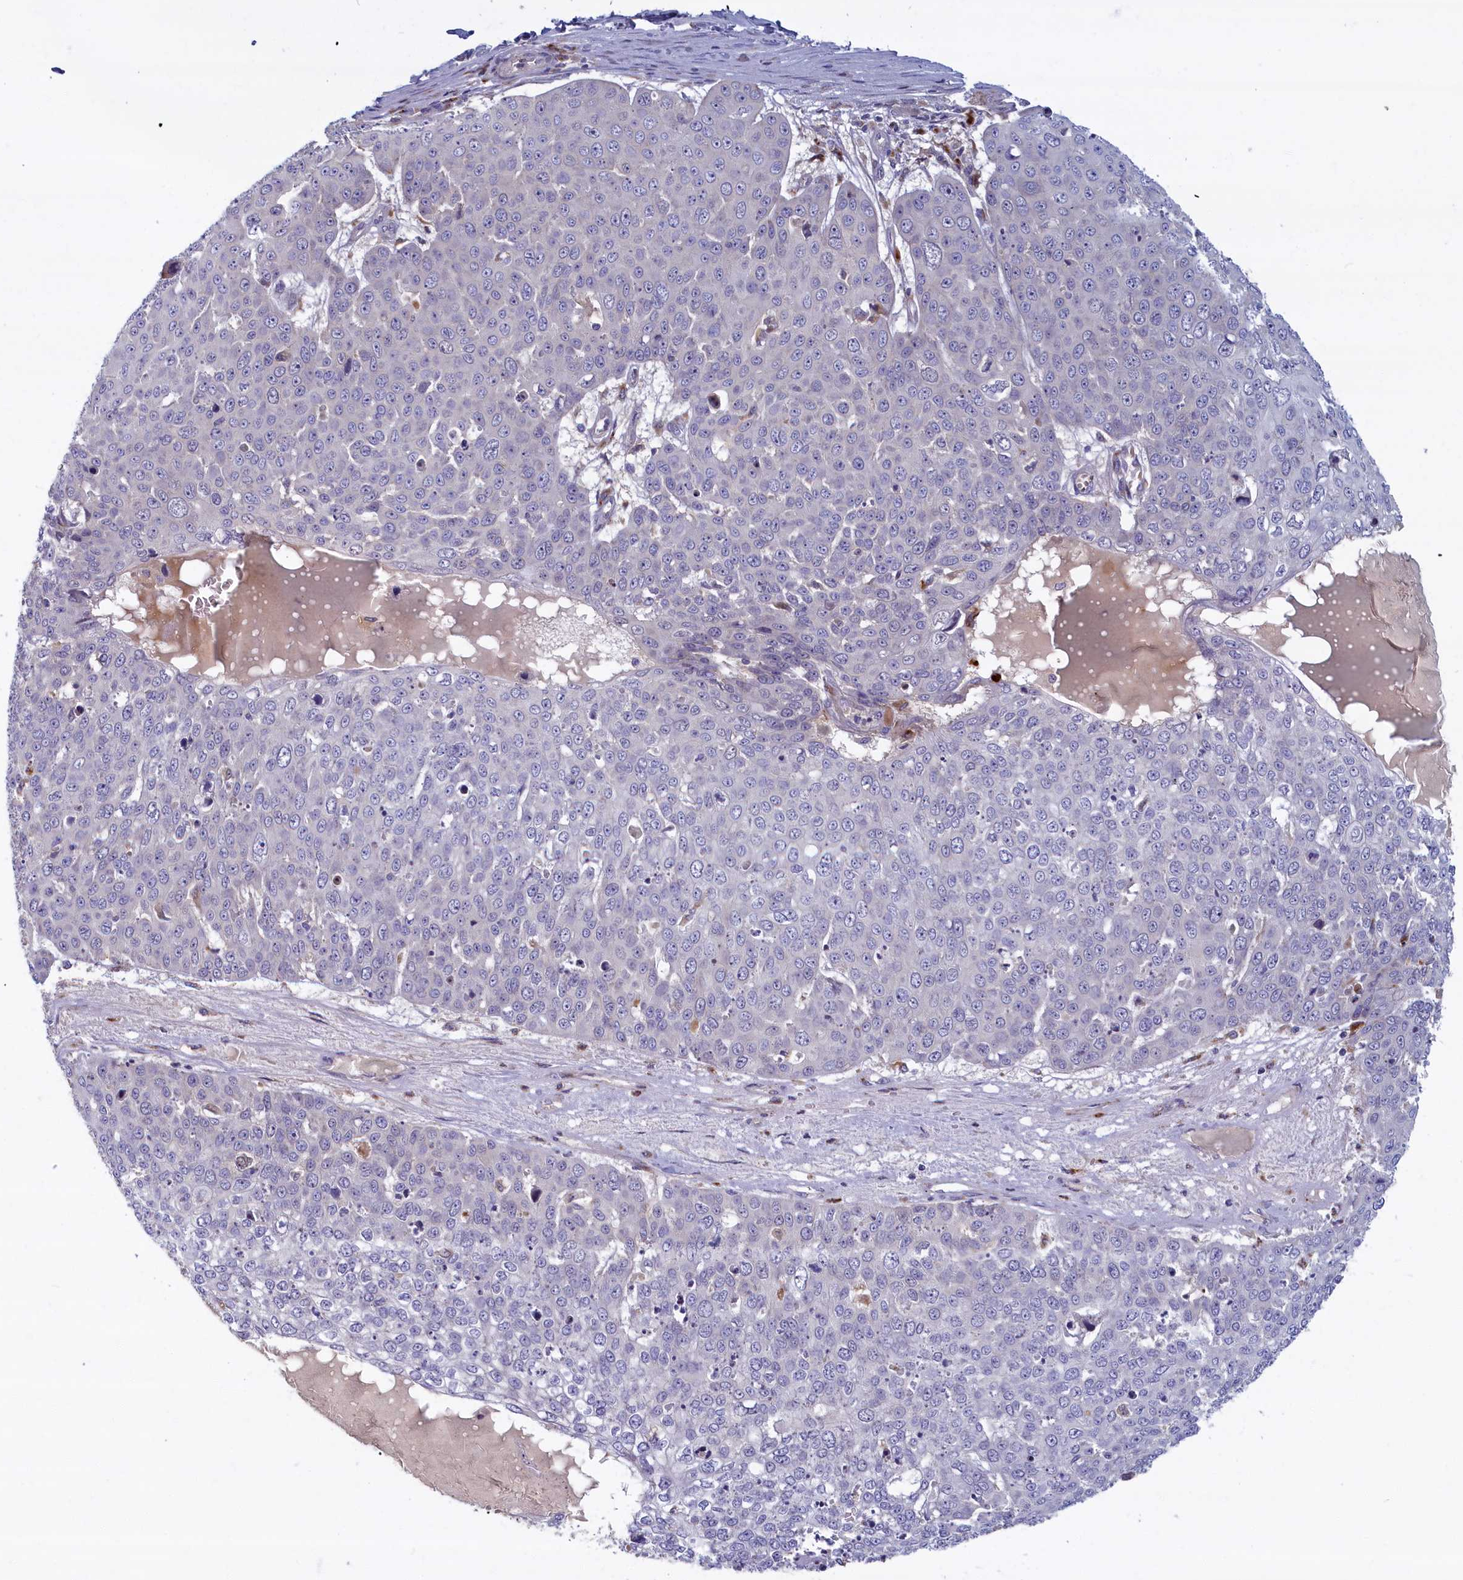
{"staining": {"intensity": "negative", "quantity": "none", "location": "none"}, "tissue": "skin cancer", "cell_type": "Tumor cells", "image_type": "cancer", "snomed": [{"axis": "morphology", "description": "Squamous cell carcinoma, NOS"}, {"axis": "topography", "description": "Skin"}], "caption": "Immunohistochemistry histopathology image of squamous cell carcinoma (skin) stained for a protein (brown), which displays no expression in tumor cells.", "gene": "FCSK", "patient": {"sex": "male", "age": 71}}